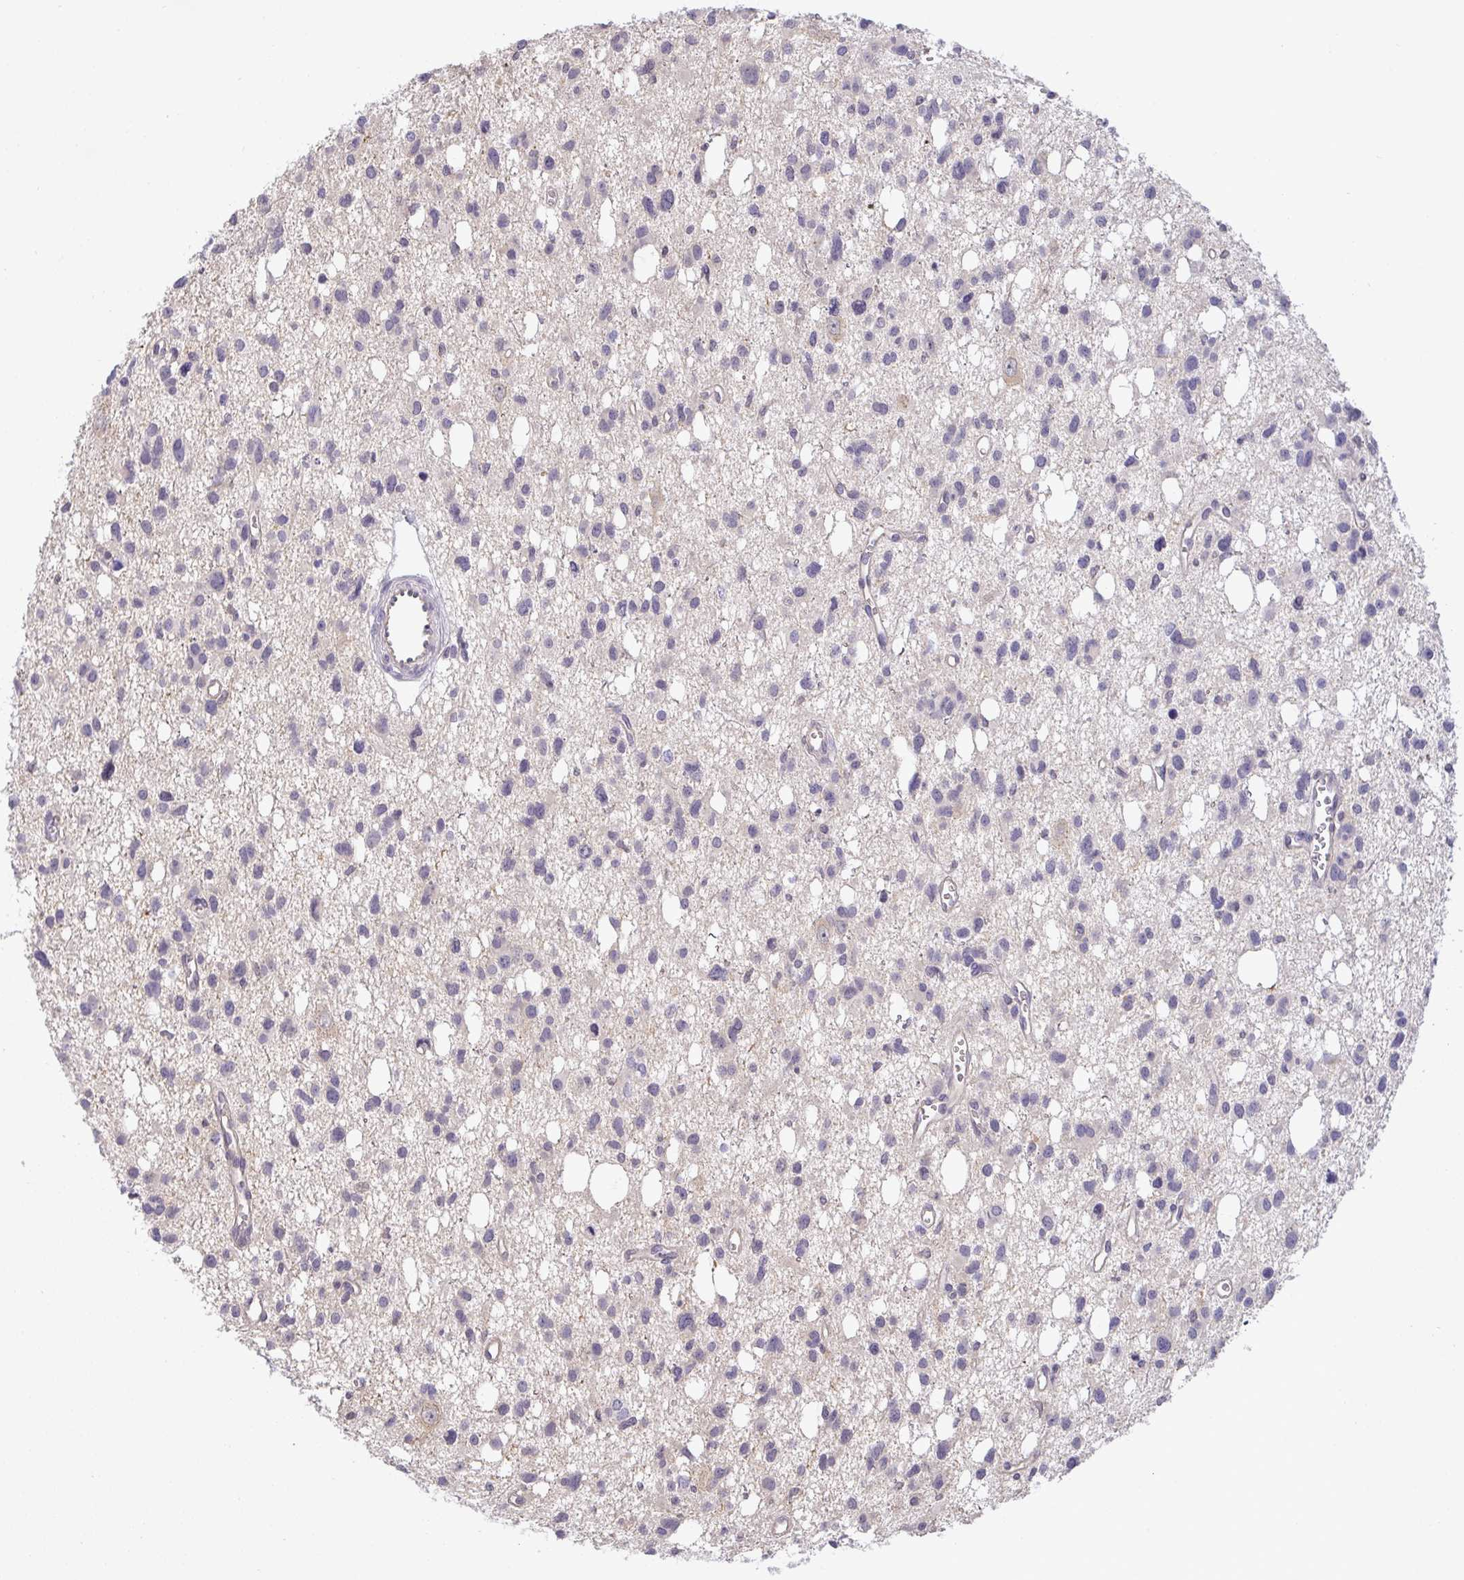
{"staining": {"intensity": "negative", "quantity": "none", "location": "none"}, "tissue": "glioma", "cell_type": "Tumor cells", "image_type": "cancer", "snomed": [{"axis": "morphology", "description": "Glioma, malignant, High grade"}, {"axis": "topography", "description": "Brain"}], "caption": "Immunohistochemical staining of malignant glioma (high-grade) exhibits no significant expression in tumor cells.", "gene": "GSDMB", "patient": {"sex": "male", "age": 23}}